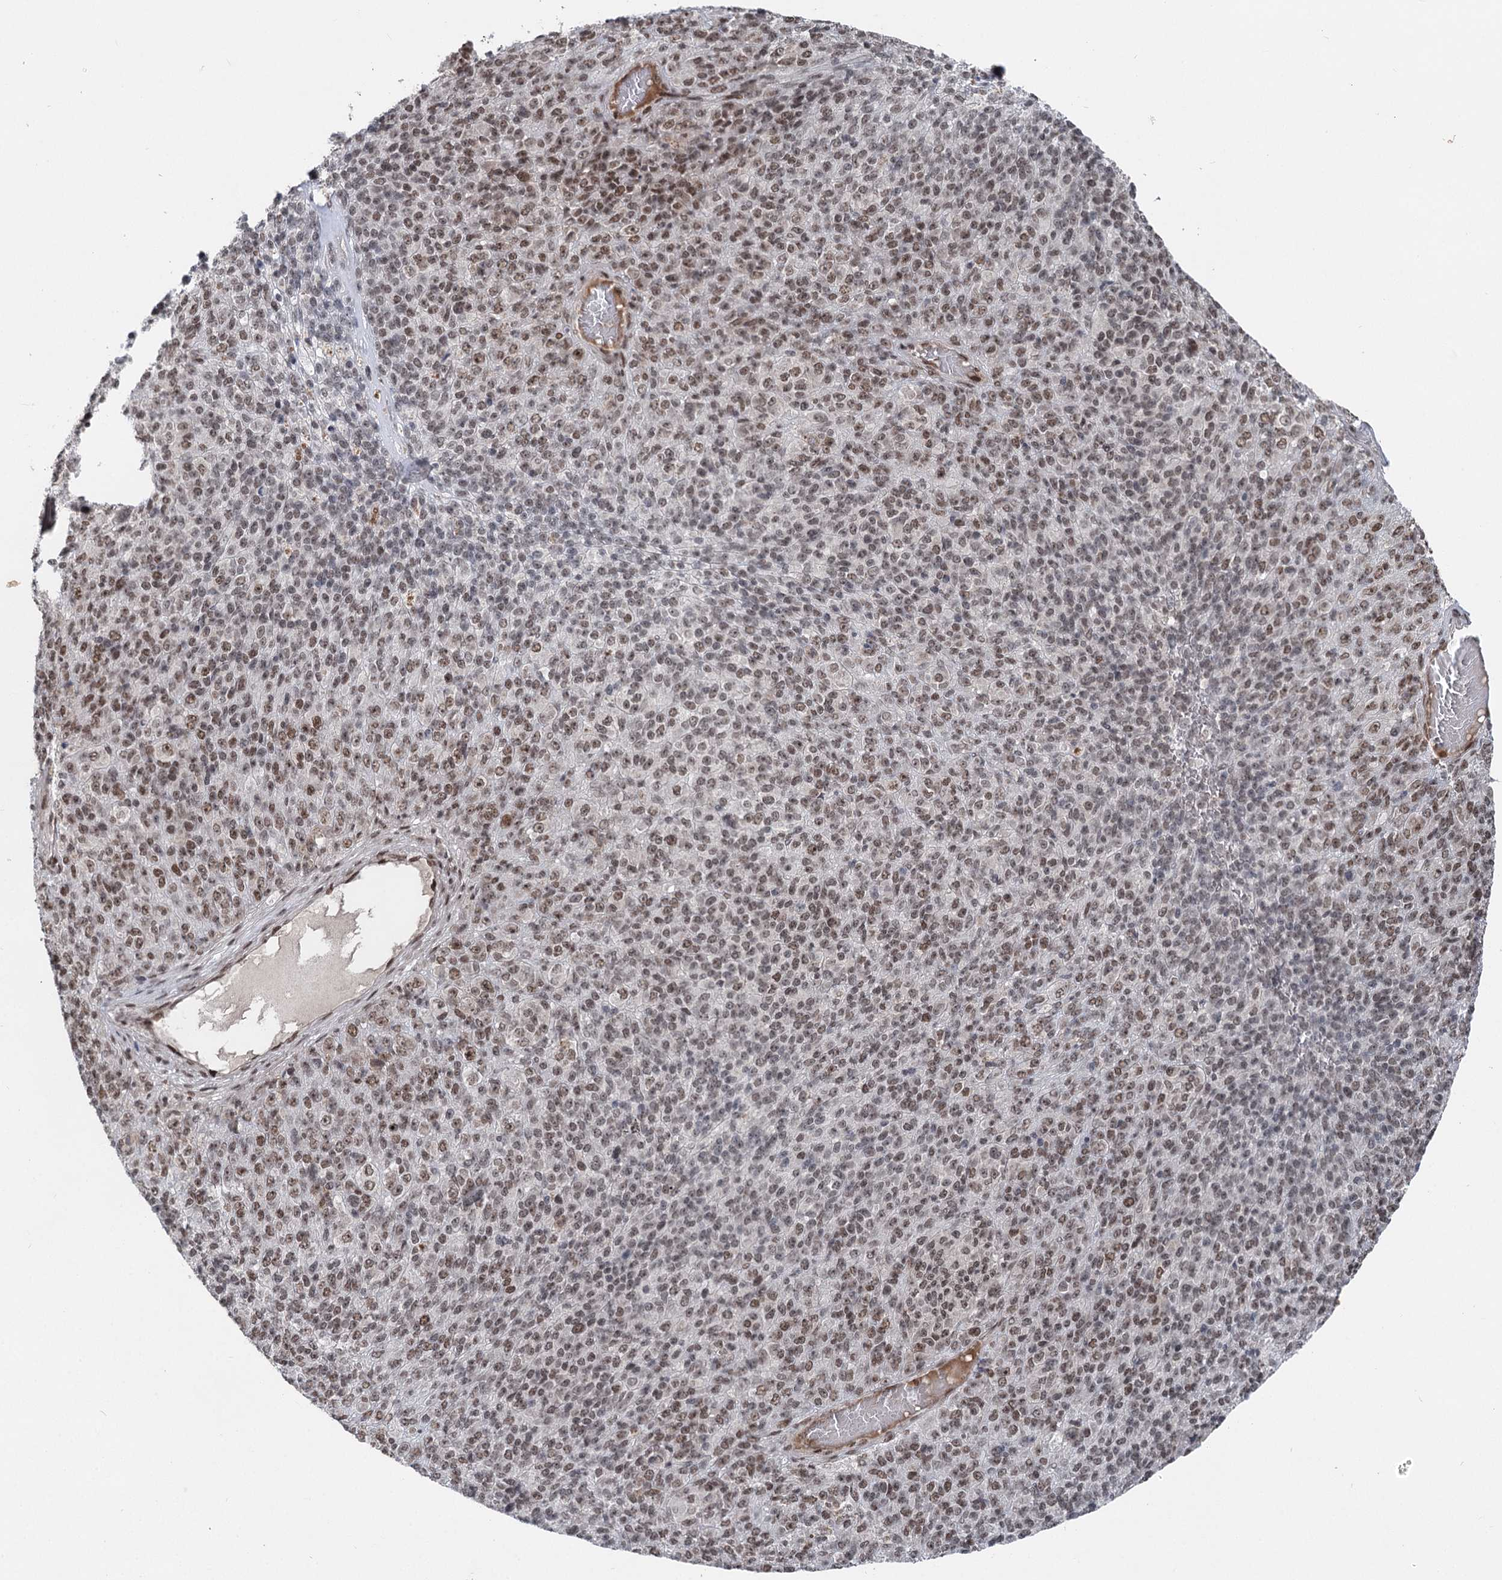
{"staining": {"intensity": "weak", "quantity": ">75%", "location": "nuclear"}, "tissue": "melanoma", "cell_type": "Tumor cells", "image_type": "cancer", "snomed": [{"axis": "morphology", "description": "Malignant melanoma, Metastatic site"}, {"axis": "topography", "description": "Brain"}], "caption": "High-magnification brightfield microscopy of malignant melanoma (metastatic site) stained with DAB (3,3'-diaminobenzidine) (brown) and counterstained with hematoxylin (blue). tumor cells exhibit weak nuclear expression is appreciated in approximately>75% of cells. The staining was performed using DAB (3,3'-diaminobenzidine), with brown indicating positive protein expression. Nuclei are stained blue with hematoxylin.", "gene": "CGGBP1", "patient": {"sex": "female", "age": 56}}